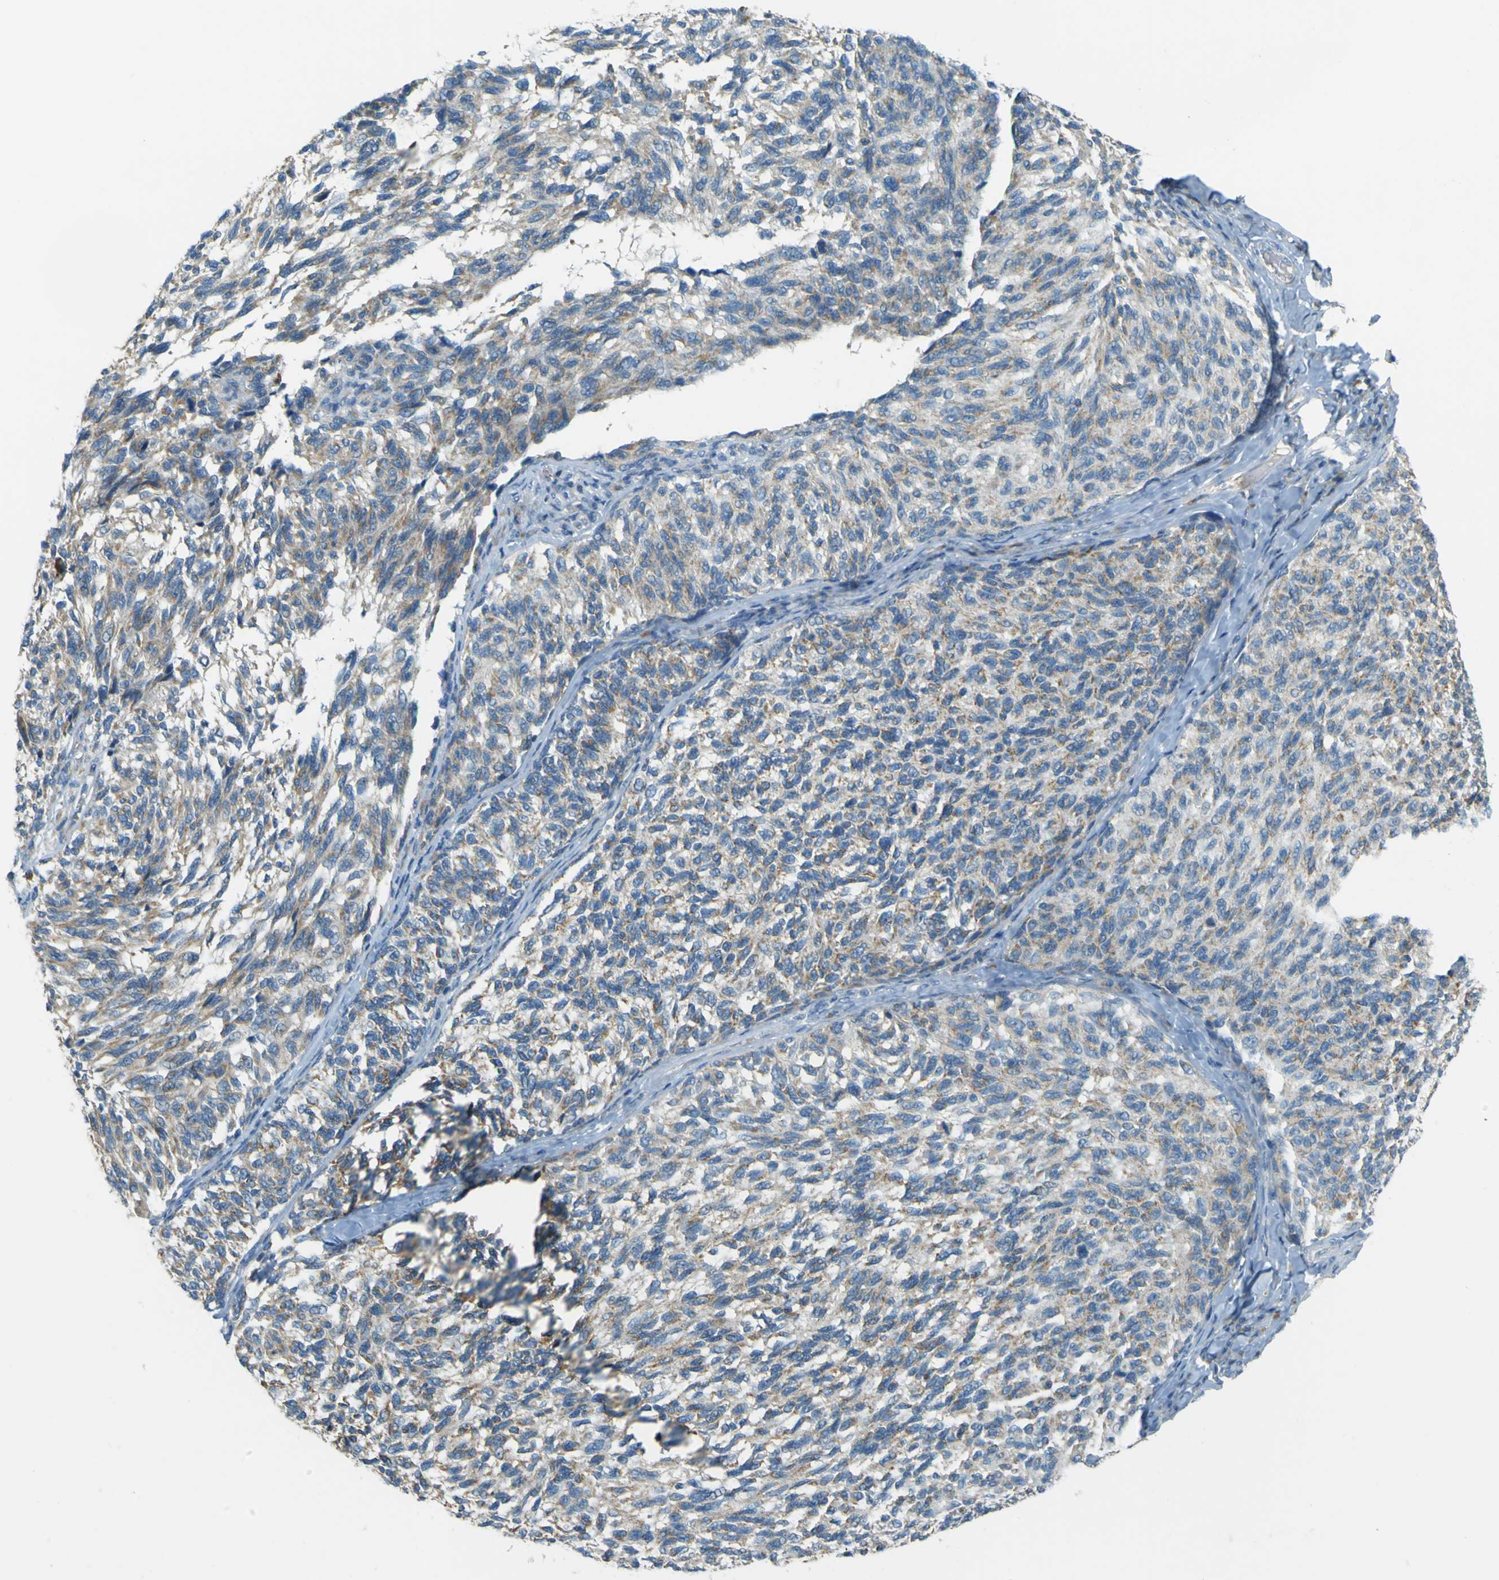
{"staining": {"intensity": "weak", "quantity": ">75%", "location": "cytoplasmic/membranous"}, "tissue": "melanoma", "cell_type": "Tumor cells", "image_type": "cancer", "snomed": [{"axis": "morphology", "description": "Malignant melanoma, NOS"}, {"axis": "topography", "description": "Skin"}], "caption": "Melanoma stained with DAB (3,3'-diaminobenzidine) immunohistochemistry exhibits low levels of weak cytoplasmic/membranous expression in approximately >75% of tumor cells.", "gene": "FKTN", "patient": {"sex": "female", "age": 73}}